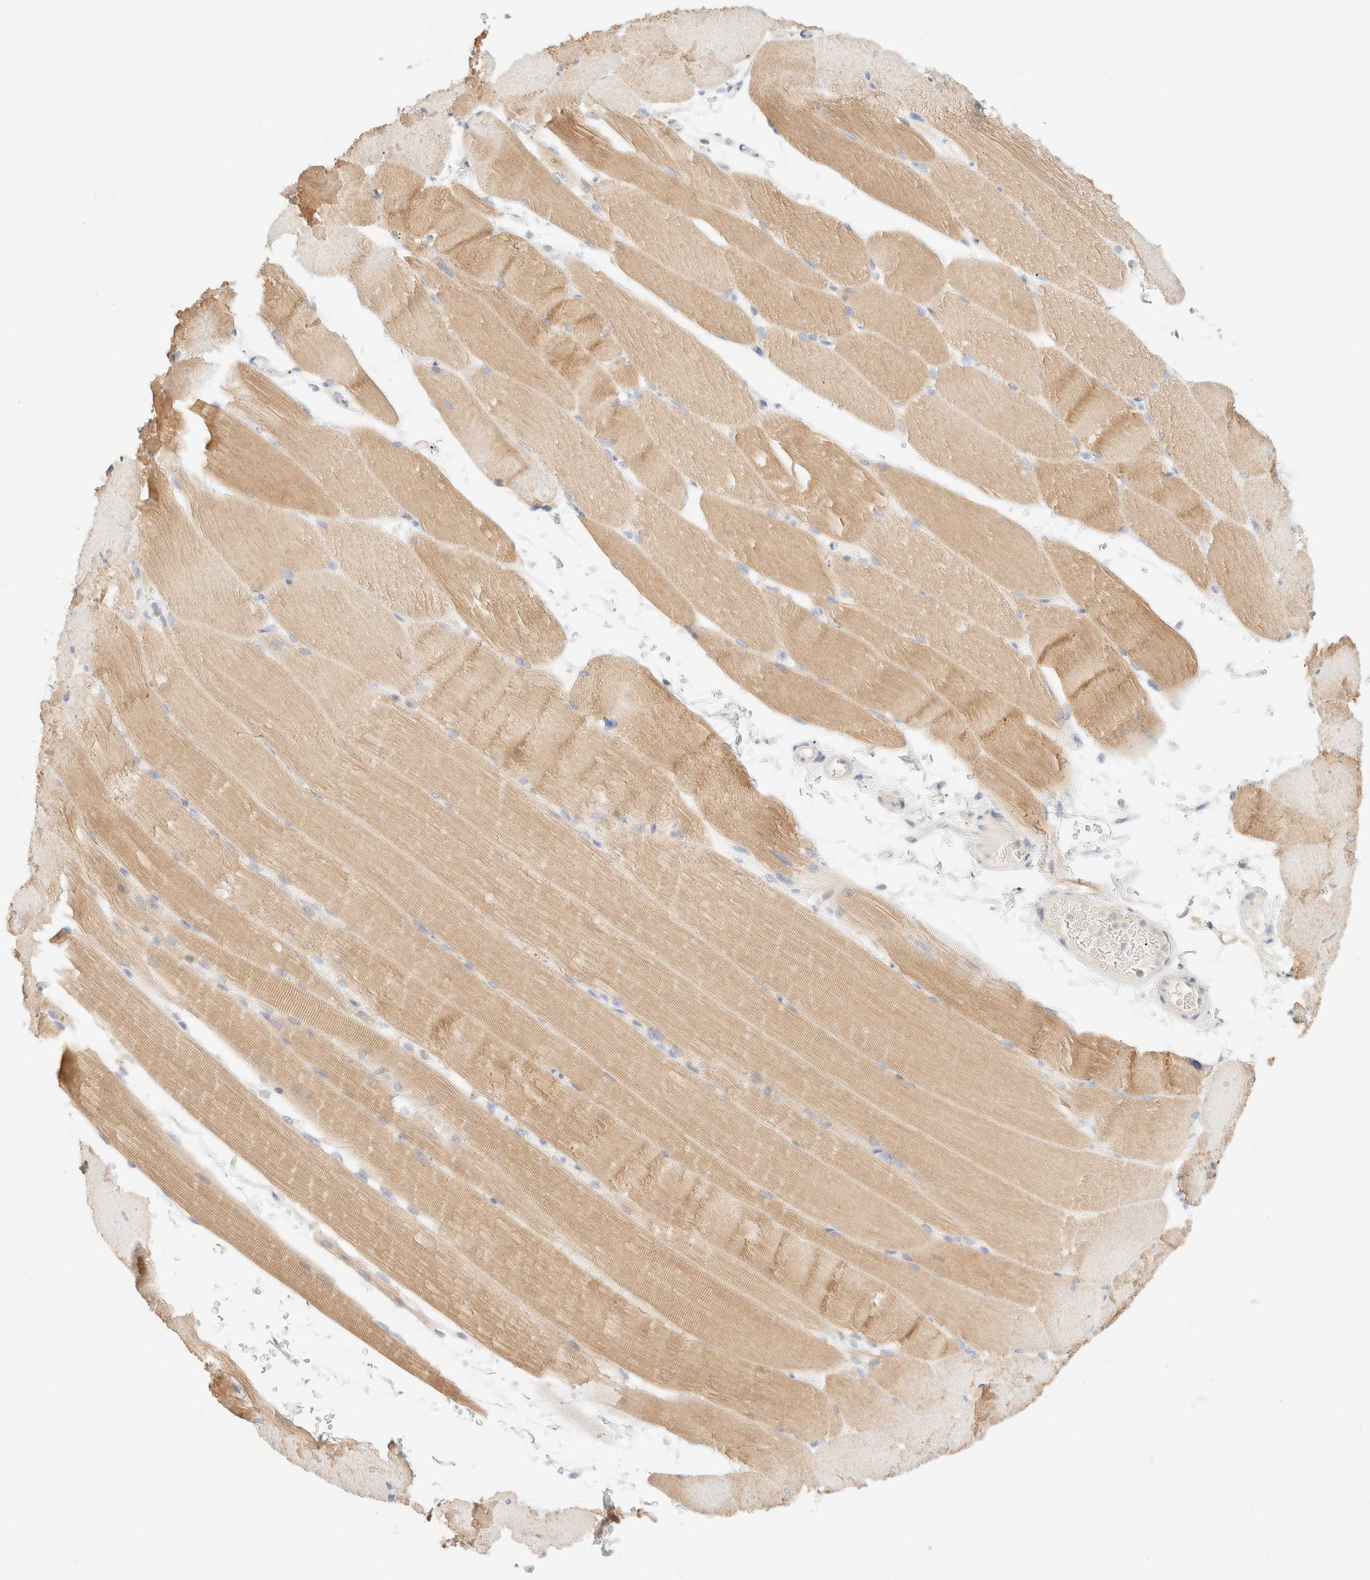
{"staining": {"intensity": "moderate", "quantity": "25%-75%", "location": "cytoplasmic/membranous"}, "tissue": "skeletal muscle", "cell_type": "Myocytes", "image_type": "normal", "snomed": [{"axis": "morphology", "description": "Normal tissue, NOS"}, {"axis": "topography", "description": "Skeletal muscle"}, {"axis": "topography", "description": "Parathyroid gland"}], "caption": "Protein analysis of unremarkable skeletal muscle demonstrates moderate cytoplasmic/membranous expression in about 25%-75% of myocytes.", "gene": "SARM1", "patient": {"sex": "female", "age": 37}}